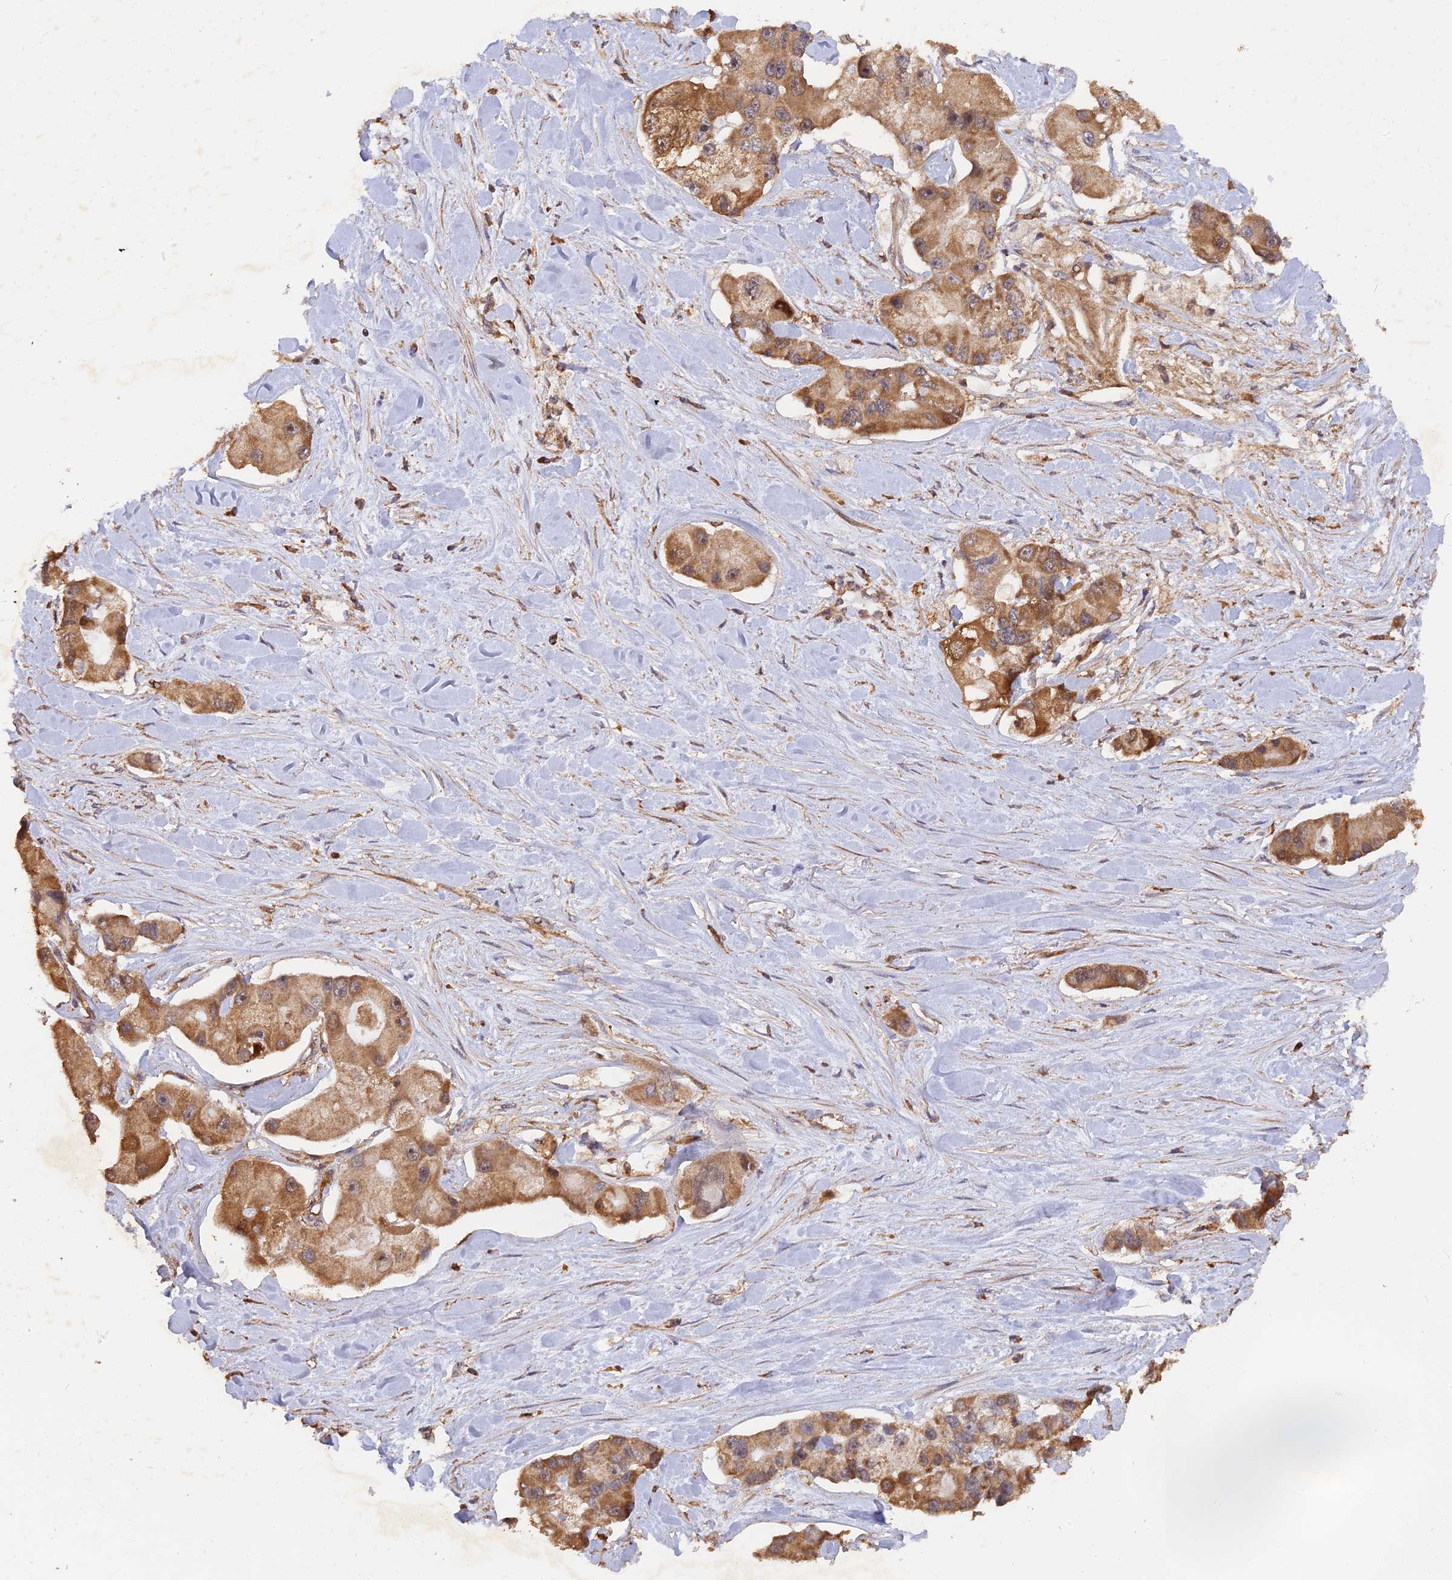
{"staining": {"intensity": "moderate", "quantity": ">75%", "location": "cytoplasmic/membranous"}, "tissue": "lung cancer", "cell_type": "Tumor cells", "image_type": "cancer", "snomed": [{"axis": "morphology", "description": "Adenocarcinoma, NOS"}, {"axis": "topography", "description": "Lung"}], "caption": "Lung cancer stained with a protein marker displays moderate staining in tumor cells.", "gene": "SAC3D1", "patient": {"sex": "female", "age": 54}}